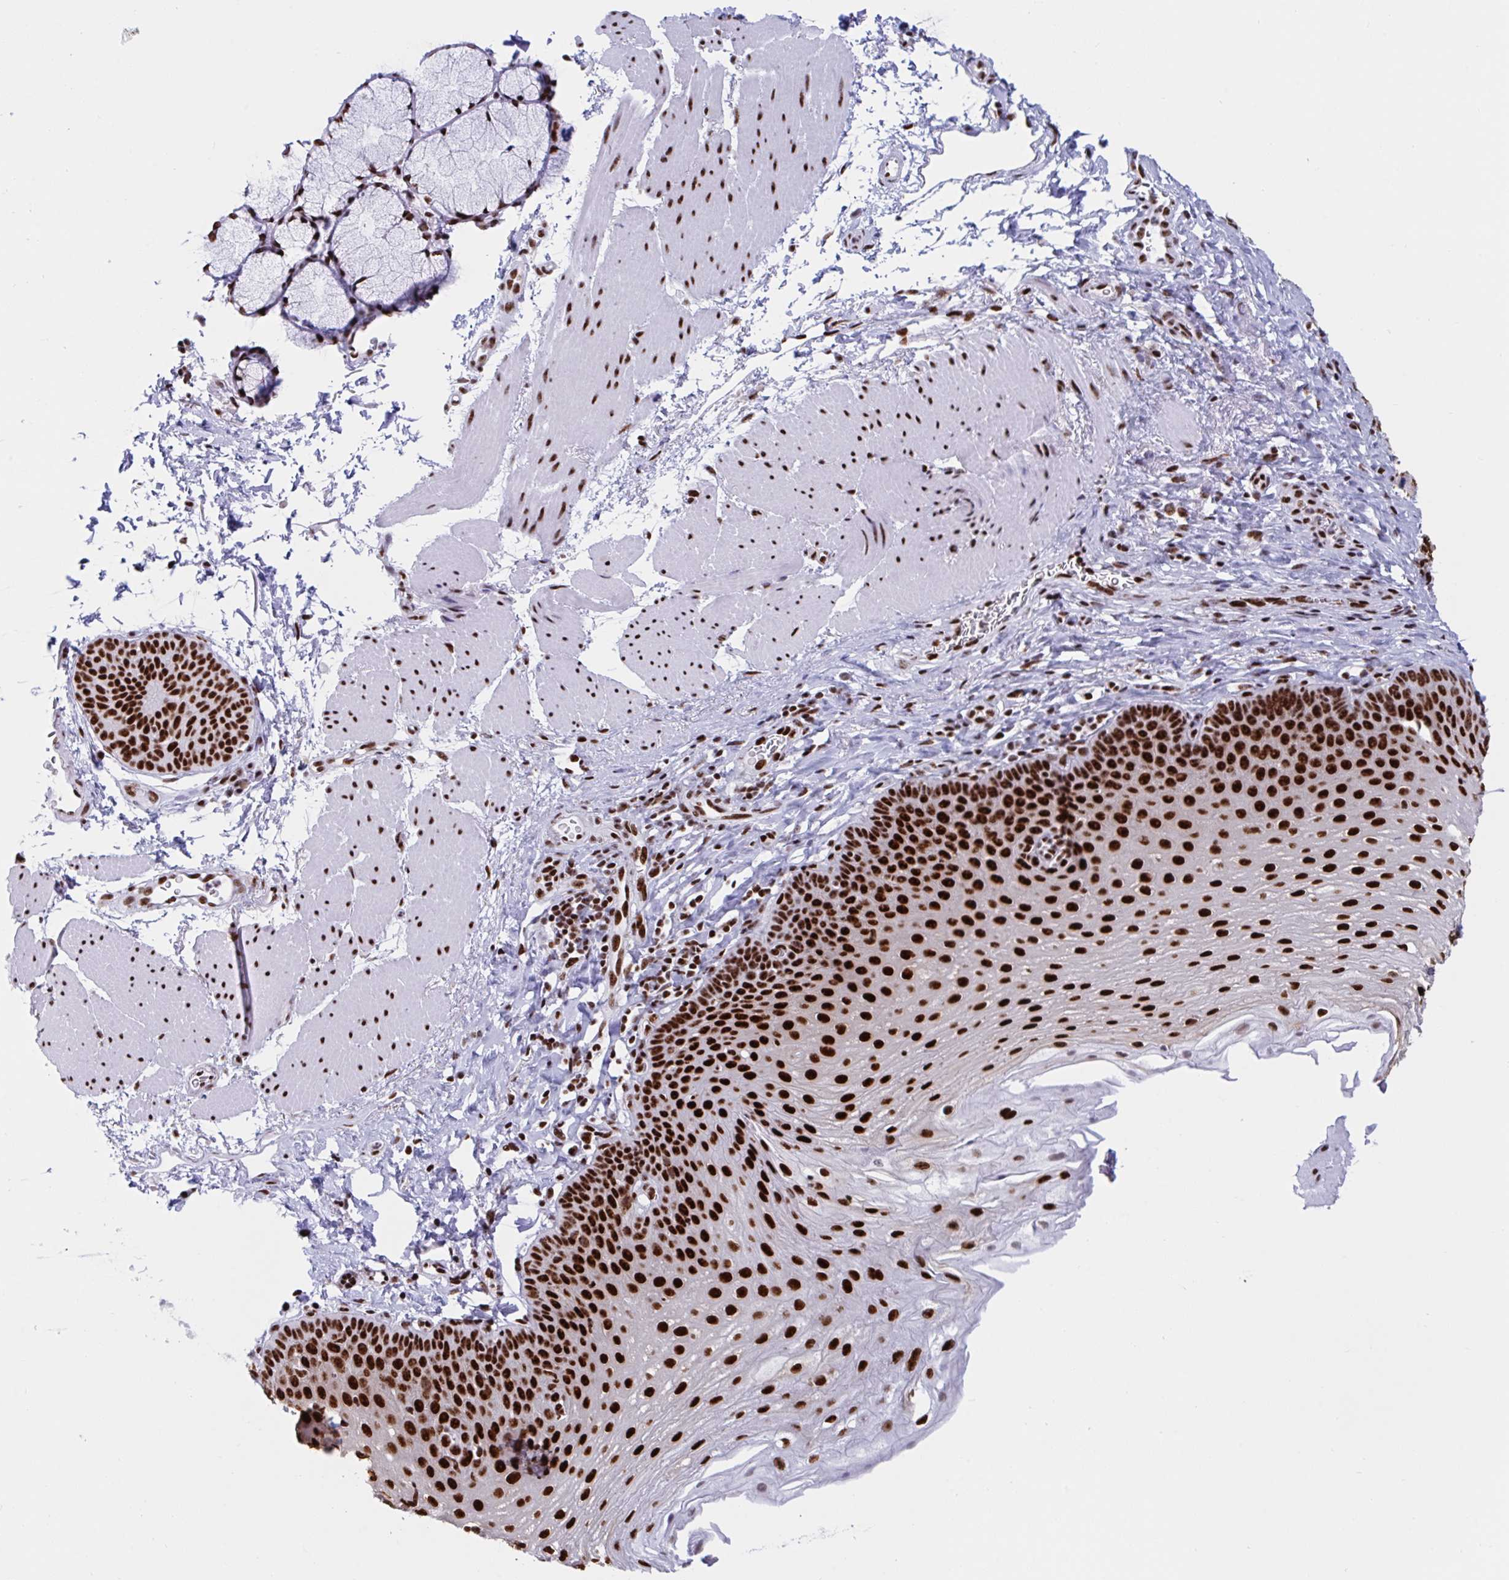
{"staining": {"intensity": "strong", "quantity": ">75%", "location": "nuclear"}, "tissue": "esophagus", "cell_type": "Squamous epithelial cells", "image_type": "normal", "snomed": [{"axis": "morphology", "description": "Normal tissue, NOS"}, {"axis": "topography", "description": "Esophagus"}], "caption": "Protein staining of normal esophagus exhibits strong nuclear staining in approximately >75% of squamous epithelial cells.", "gene": "IKZF2", "patient": {"sex": "female", "age": 81}}